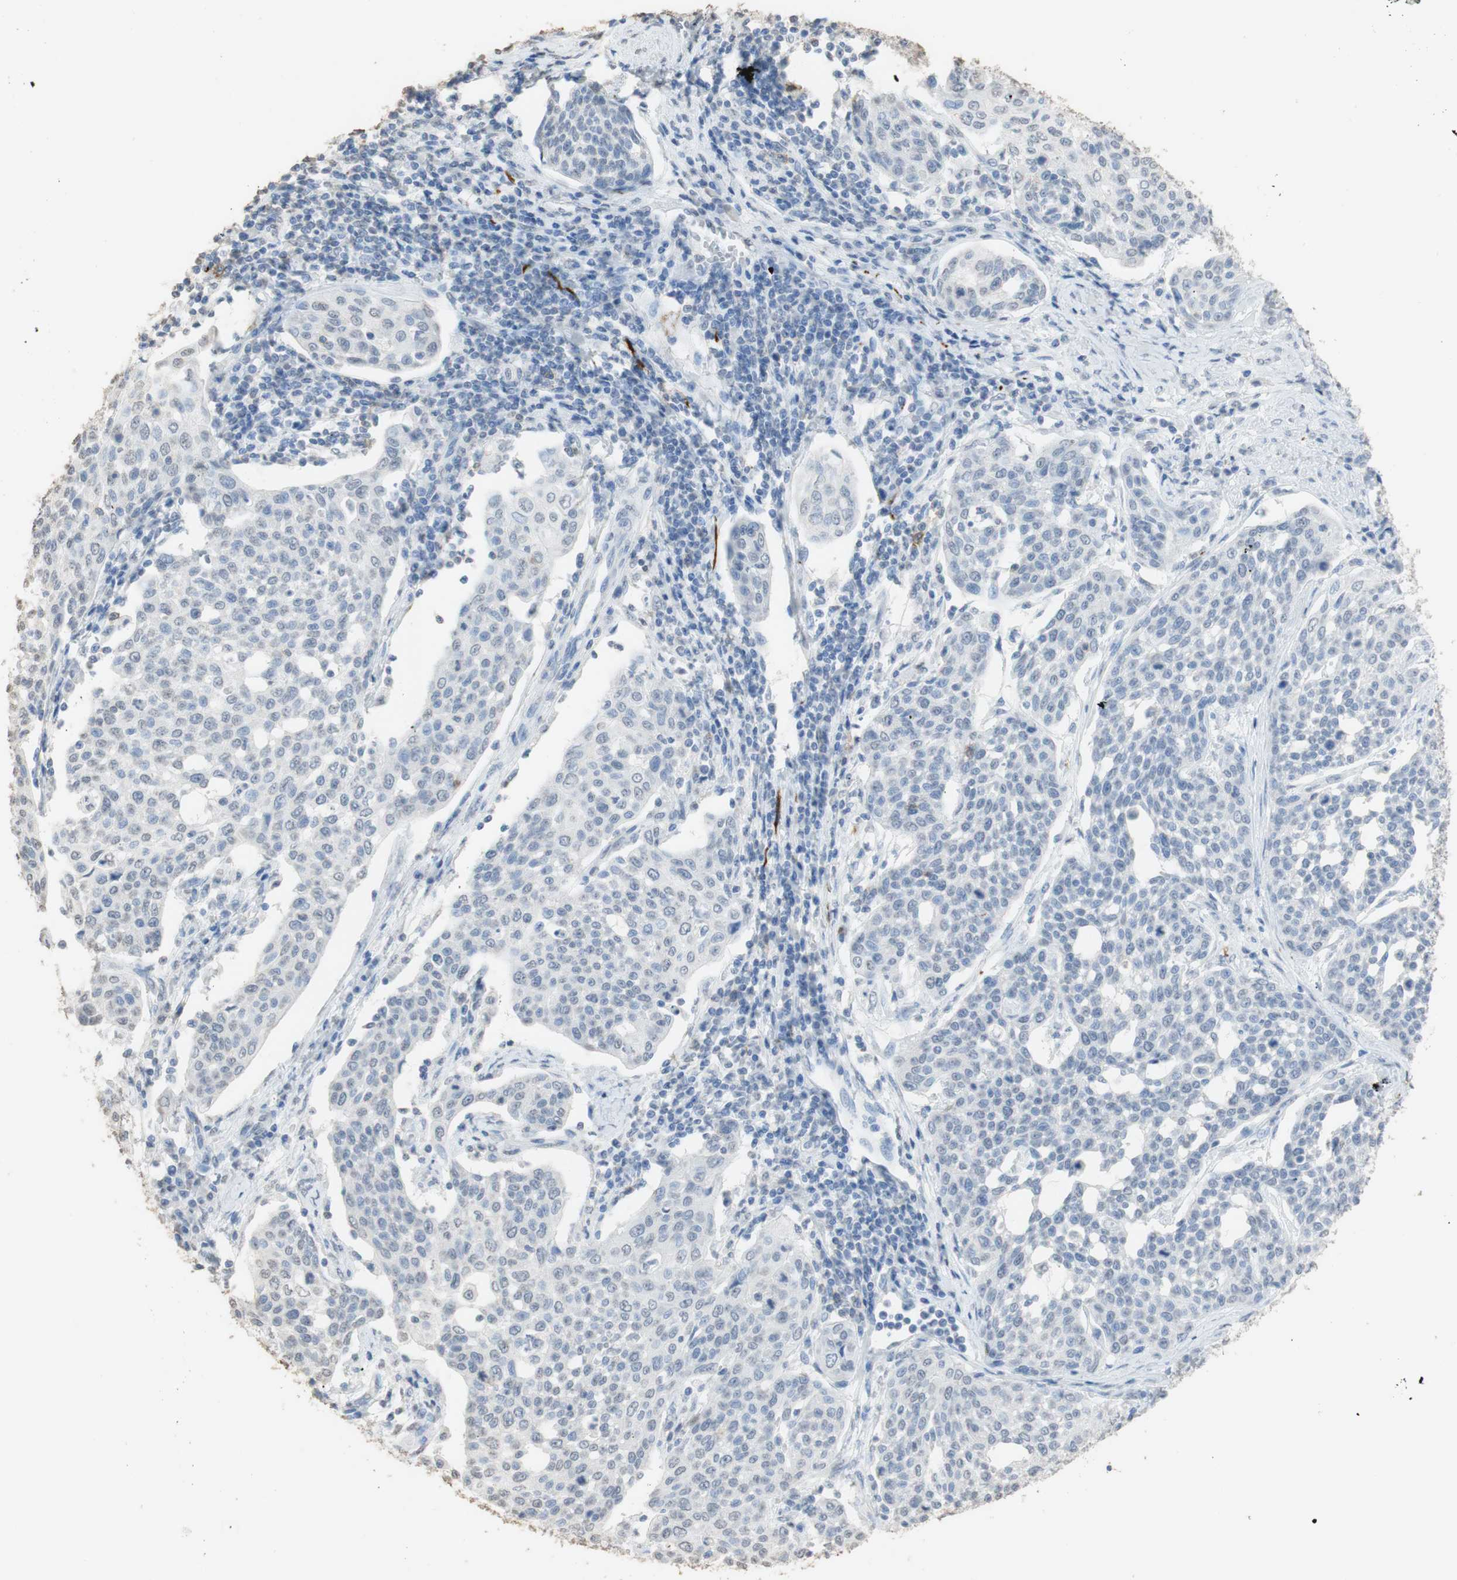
{"staining": {"intensity": "negative", "quantity": "none", "location": "none"}, "tissue": "cervical cancer", "cell_type": "Tumor cells", "image_type": "cancer", "snomed": [{"axis": "morphology", "description": "Squamous cell carcinoma, NOS"}, {"axis": "topography", "description": "Cervix"}], "caption": "IHC of cervical cancer demonstrates no positivity in tumor cells.", "gene": "L1CAM", "patient": {"sex": "female", "age": 34}}